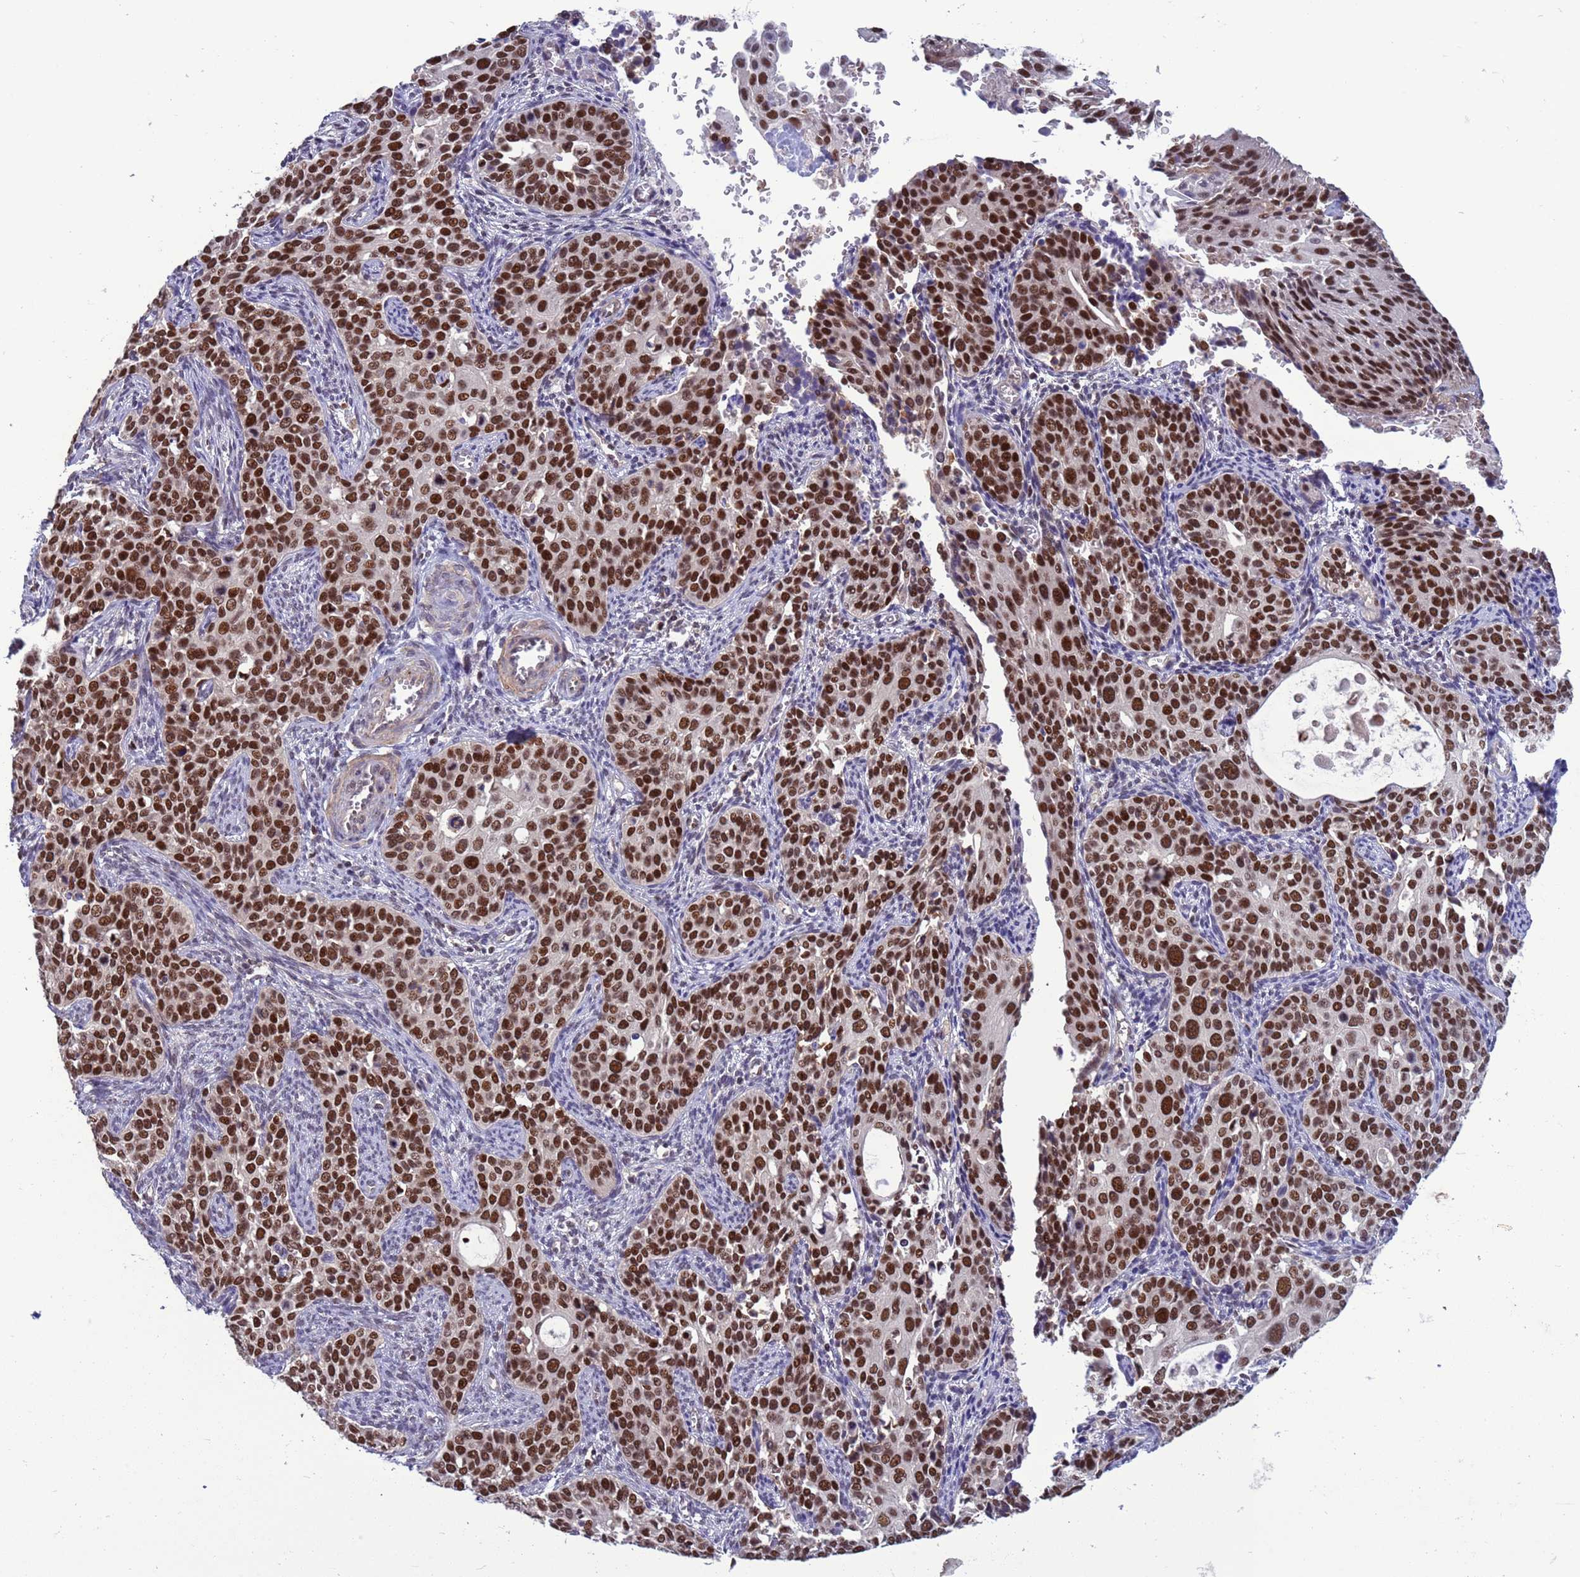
{"staining": {"intensity": "strong", "quantity": ">75%", "location": "nuclear"}, "tissue": "cervical cancer", "cell_type": "Tumor cells", "image_type": "cancer", "snomed": [{"axis": "morphology", "description": "Squamous cell carcinoma, NOS"}, {"axis": "topography", "description": "Cervix"}], "caption": "Immunohistochemical staining of human cervical squamous cell carcinoma exhibits high levels of strong nuclear staining in about >75% of tumor cells.", "gene": "NSL1", "patient": {"sex": "female", "age": 44}}